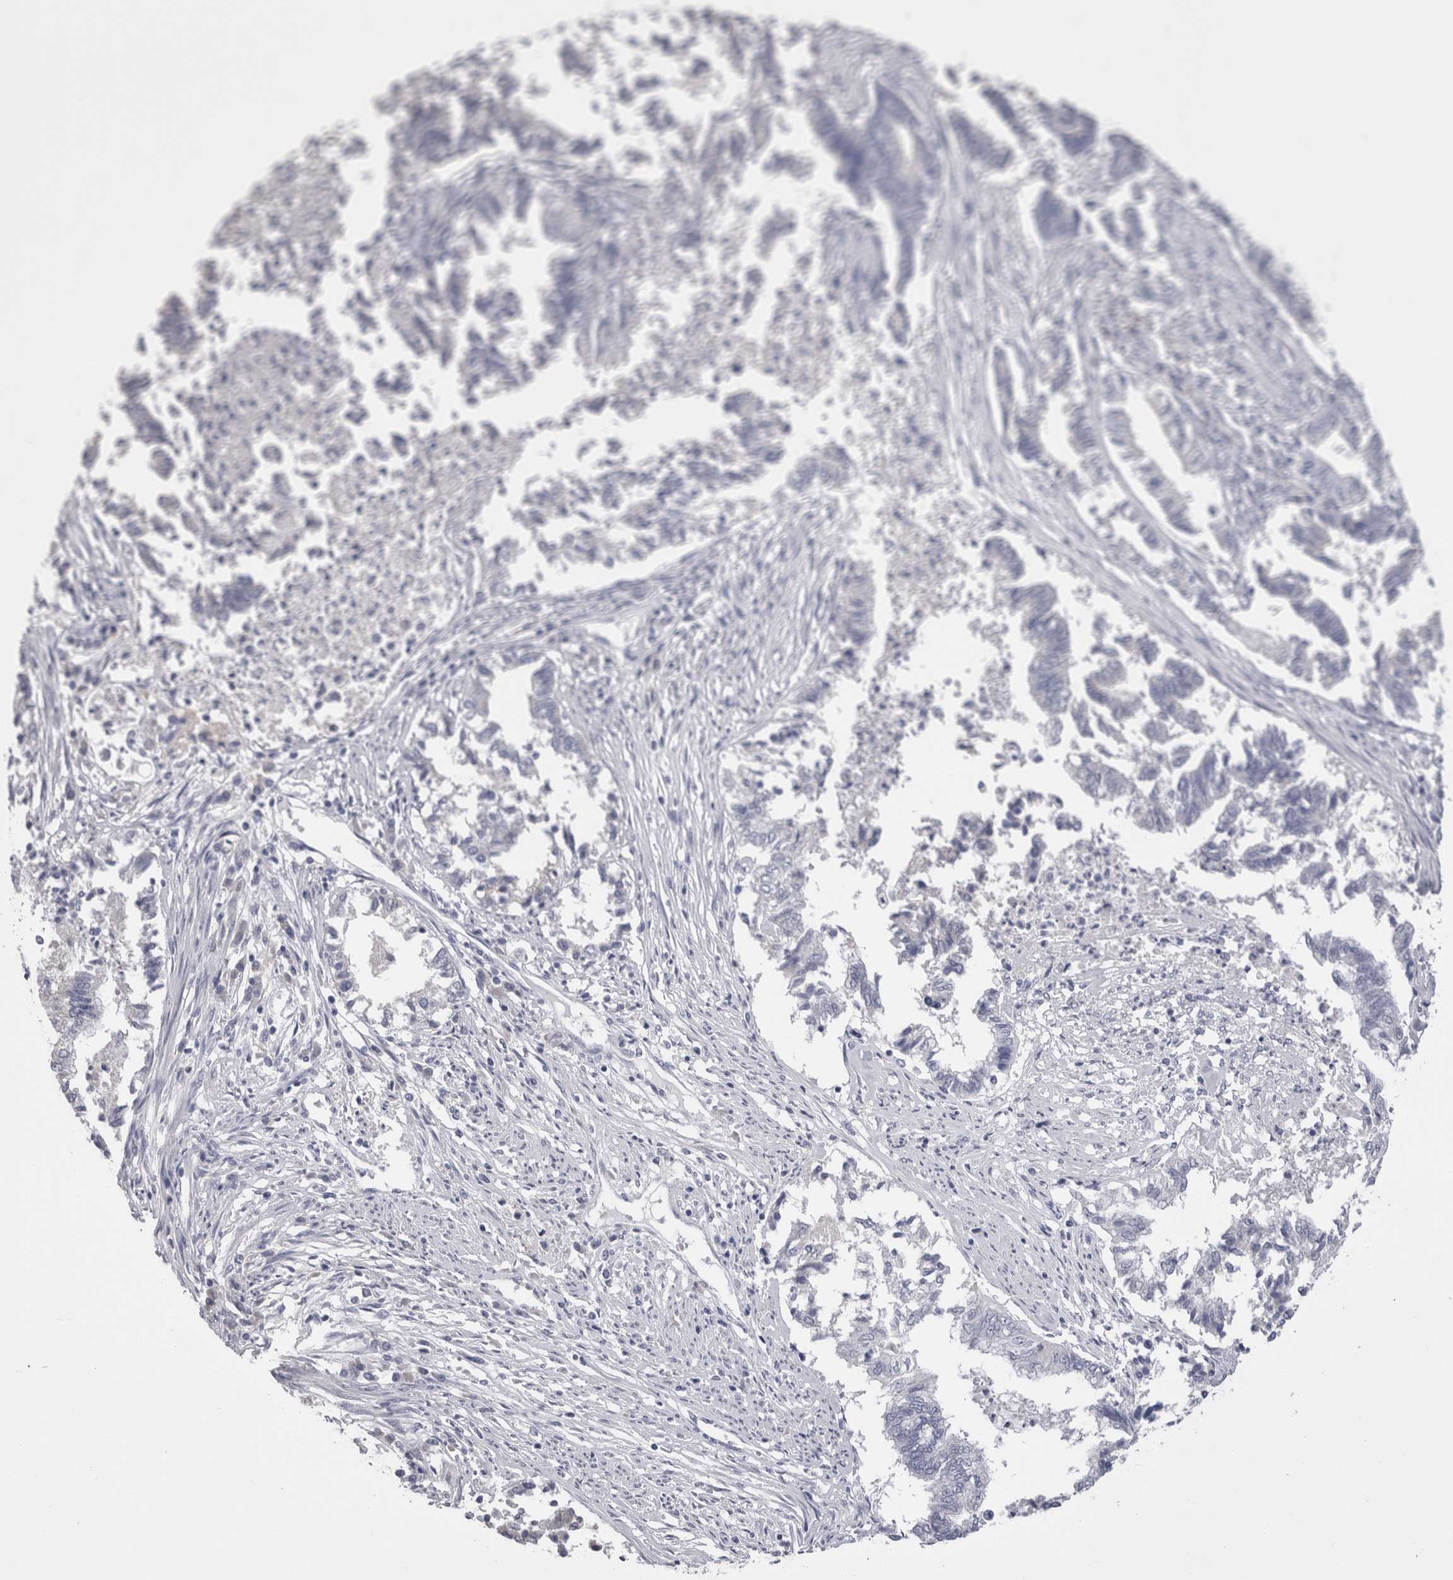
{"staining": {"intensity": "negative", "quantity": "none", "location": "none"}, "tissue": "endometrial cancer", "cell_type": "Tumor cells", "image_type": "cancer", "snomed": [{"axis": "morphology", "description": "Necrosis, NOS"}, {"axis": "morphology", "description": "Adenocarcinoma, NOS"}, {"axis": "topography", "description": "Endometrium"}], "caption": "IHC micrograph of adenocarcinoma (endometrial) stained for a protein (brown), which displays no staining in tumor cells. The staining was performed using DAB (3,3'-diaminobenzidine) to visualize the protein expression in brown, while the nuclei were stained in blue with hematoxylin (Magnification: 20x).", "gene": "CDHR5", "patient": {"sex": "female", "age": 79}}